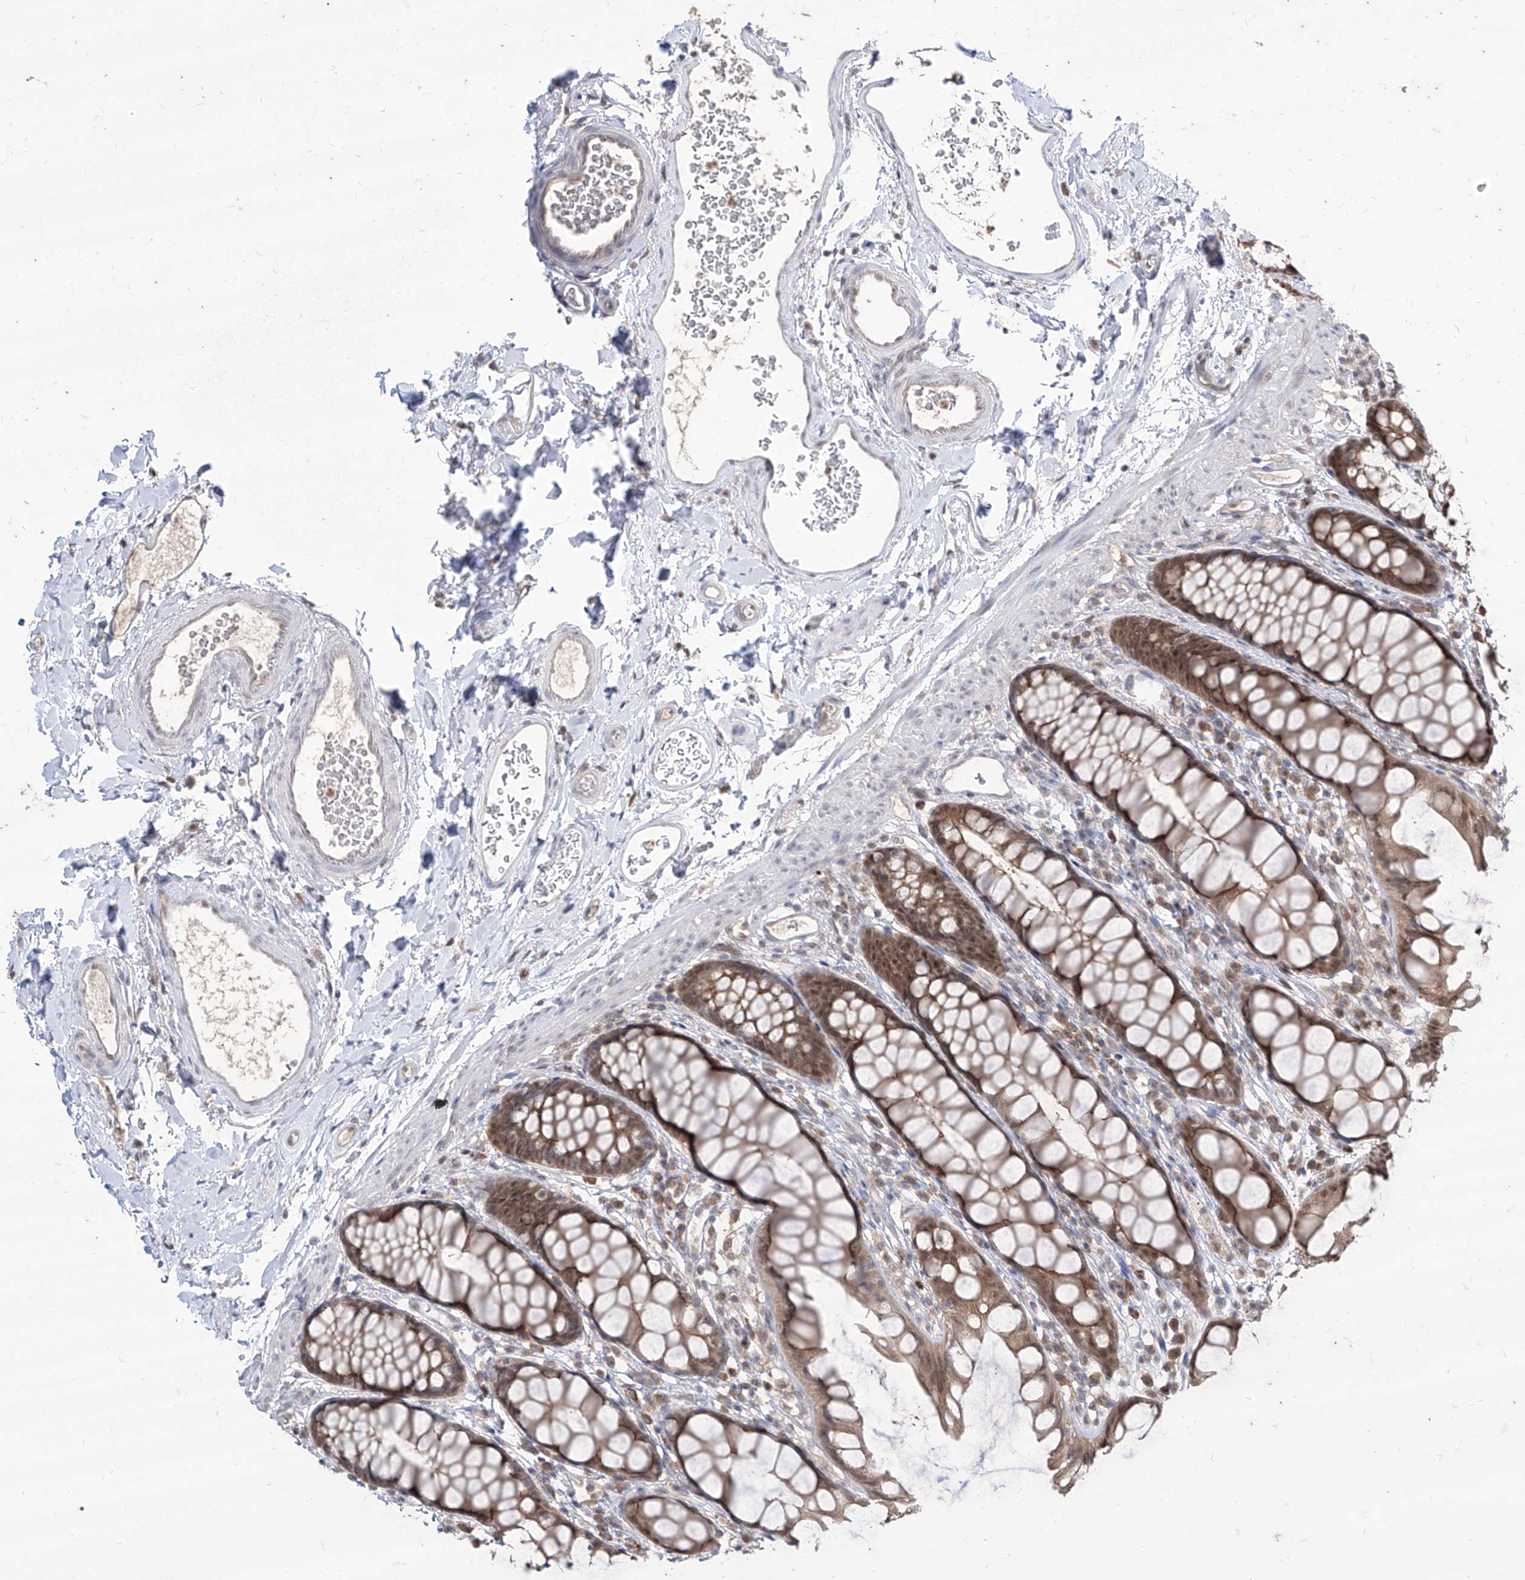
{"staining": {"intensity": "moderate", "quantity": ">75%", "location": "cytoplasmic/membranous,nuclear"}, "tissue": "rectum", "cell_type": "Glandular cells", "image_type": "normal", "snomed": [{"axis": "morphology", "description": "Normal tissue, NOS"}, {"axis": "topography", "description": "Rectum"}], "caption": "Glandular cells demonstrate medium levels of moderate cytoplasmic/membranous,nuclear staining in approximately >75% of cells in benign rectum.", "gene": "BROX", "patient": {"sex": "female", "age": 65}}